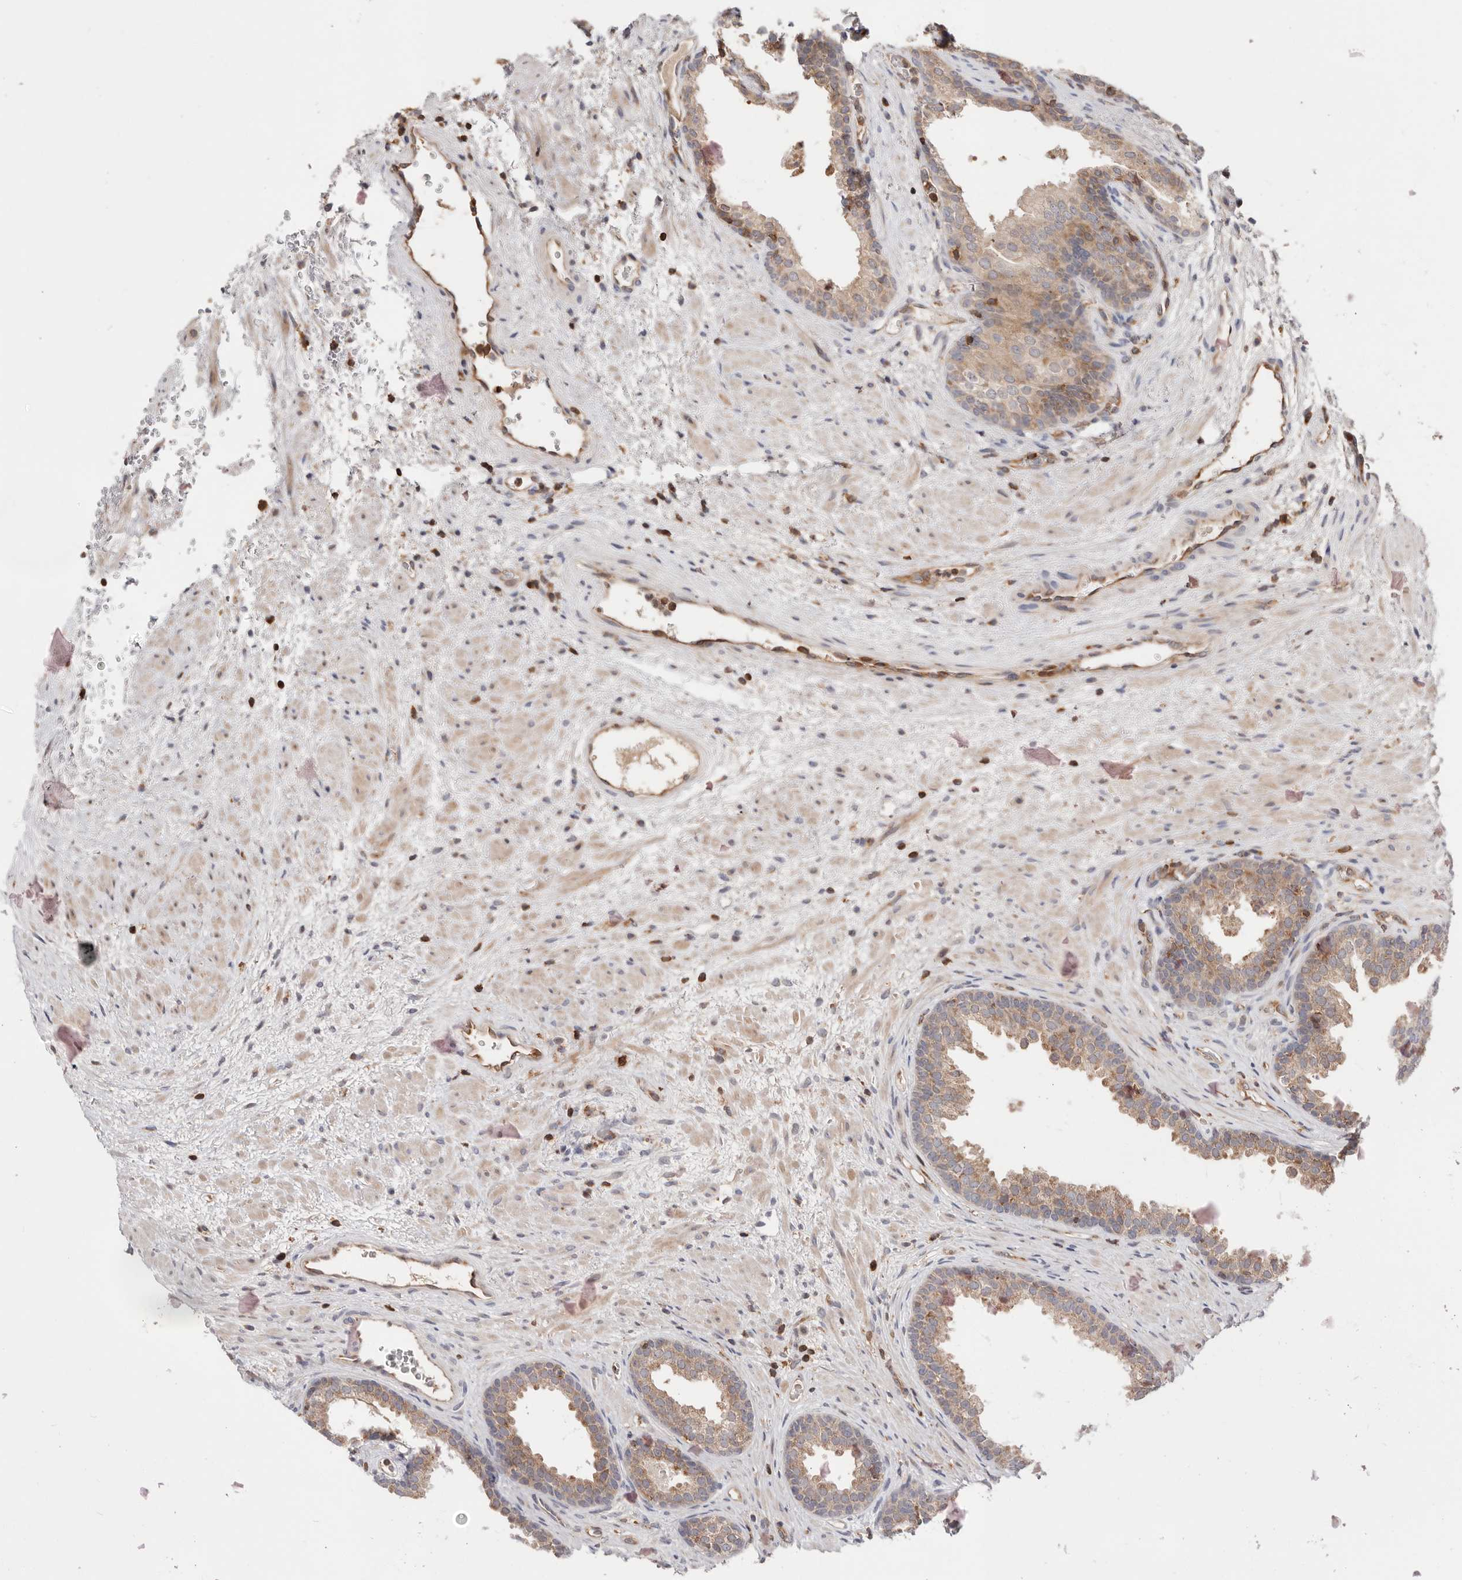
{"staining": {"intensity": "weak", "quantity": "25%-75%", "location": "cytoplasmic/membranous"}, "tissue": "prostate", "cell_type": "Glandular cells", "image_type": "normal", "snomed": [{"axis": "morphology", "description": "Normal tissue, NOS"}, {"axis": "topography", "description": "Prostate"}], "caption": "Prostate stained for a protein (brown) shows weak cytoplasmic/membranous positive positivity in approximately 25%-75% of glandular cells.", "gene": "RNF213", "patient": {"sex": "male", "age": 76}}